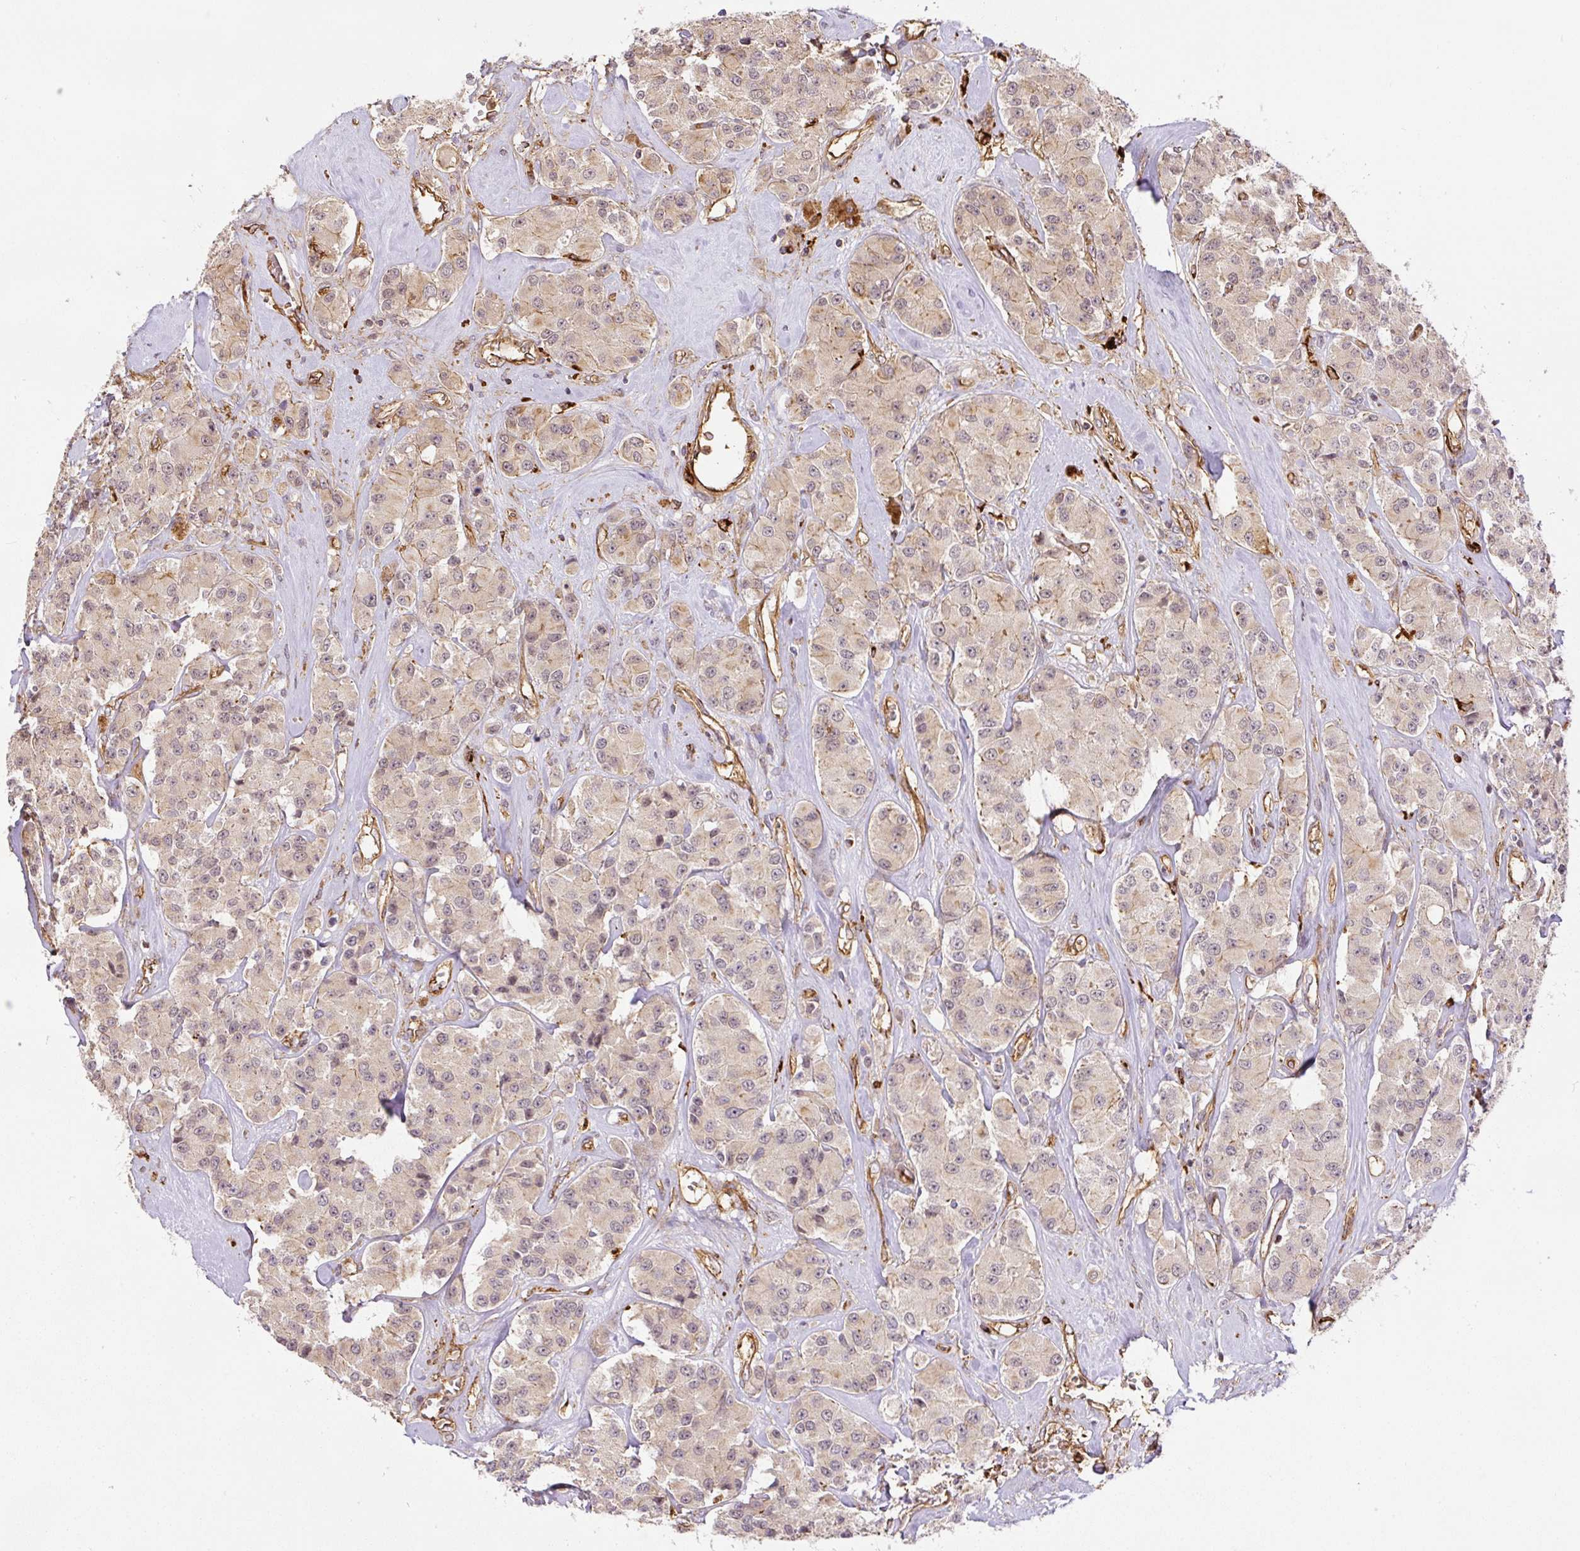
{"staining": {"intensity": "weak", "quantity": ">75%", "location": "cytoplasmic/membranous"}, "tissue": "carcinoid", "cell_type": "Tumor cells", "image_type": "cancer", "snomed": [{"axis": "morphology", "description": "Carcinoid, malignant, NOS"}, {"axis": "topography", "description": "Pancreas"}], "caption": "This is an image of IHC staining of carcinoid, which shows weak positivity in the cytoplasmic/membranous of tumor cells.", "gene": "B3GALT5", "patient": {"sex": "male", "age": 41}}